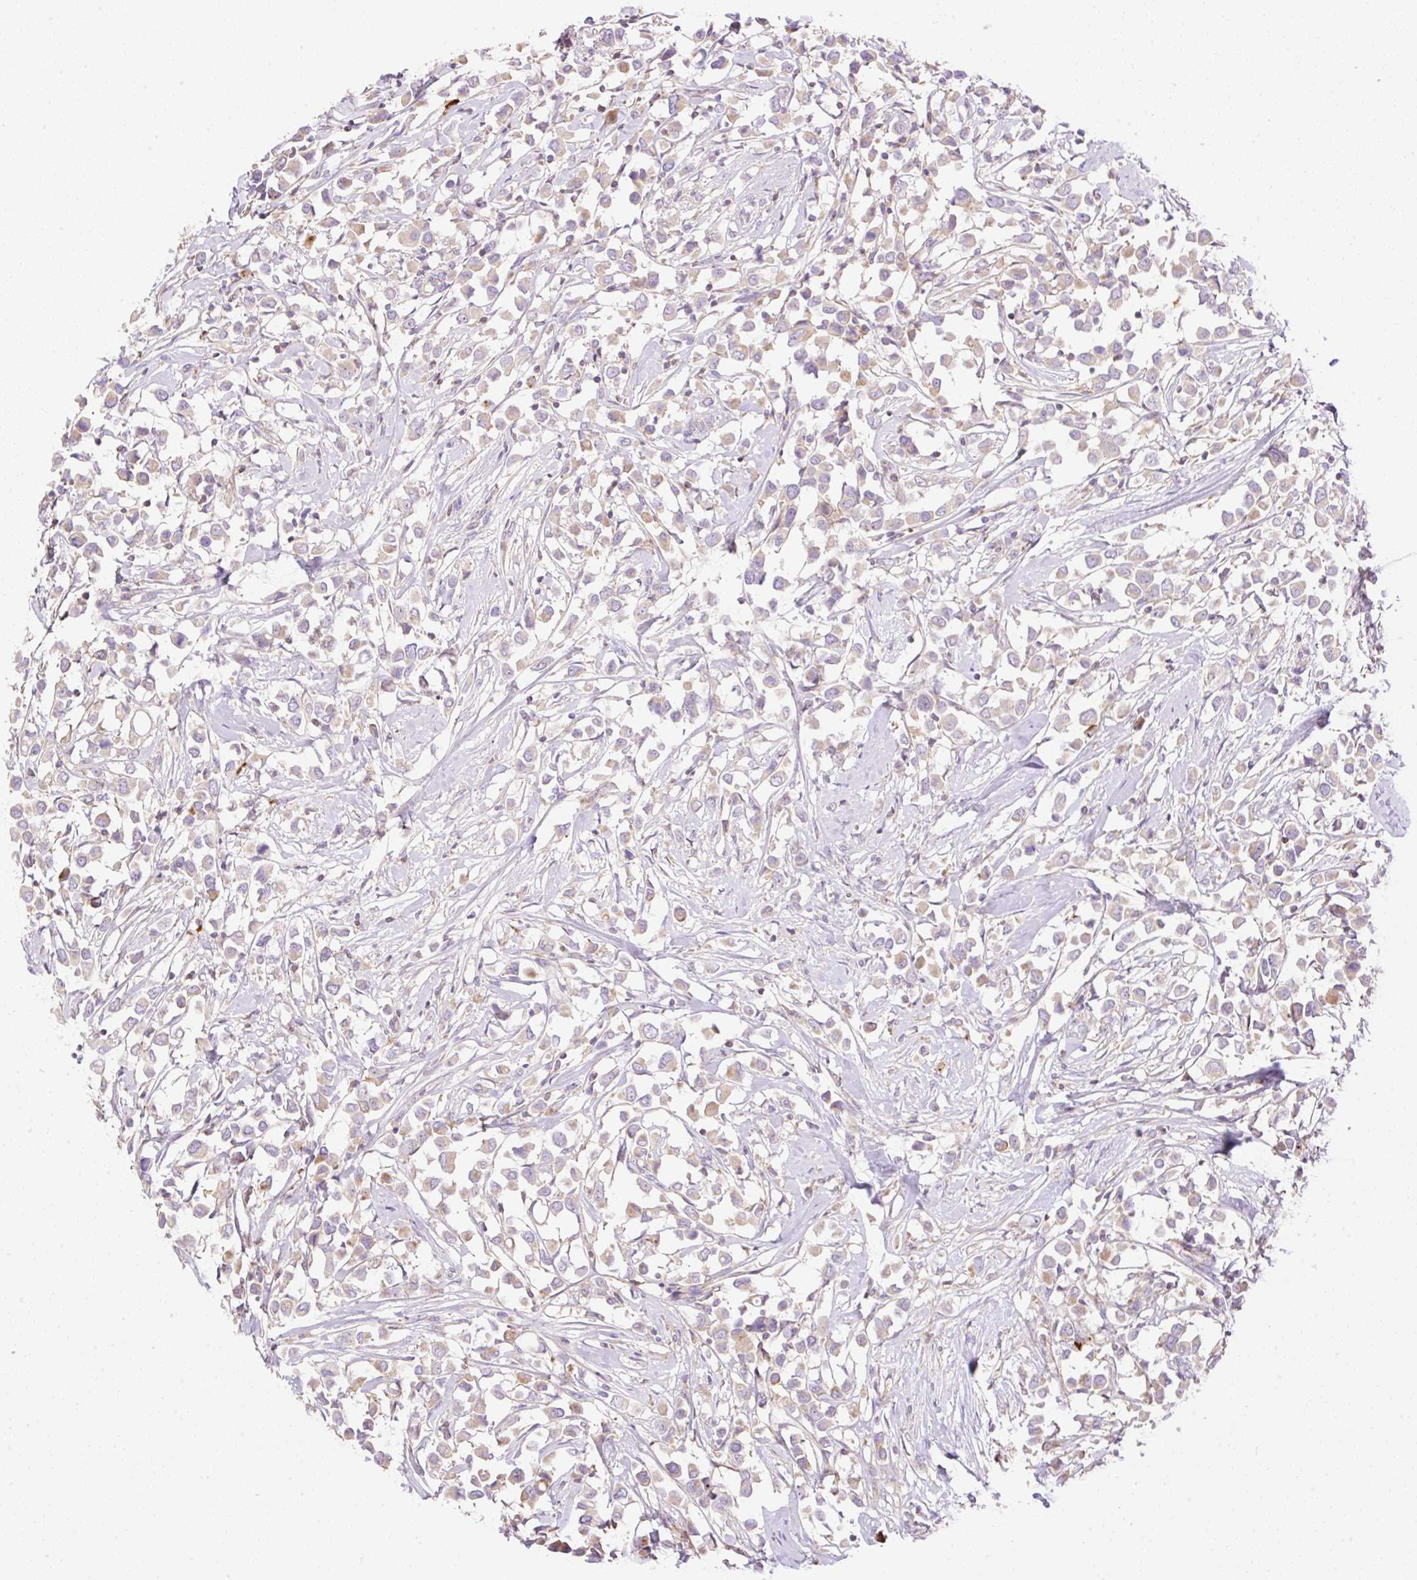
{"staining": {"intensity": "weak", "quantity": "25%-75%", "location": "cytoplasmic/membranous"}, "tissue": "breast cancer", "cell_type": "Tumor cells", "image_type": "cancer", "snomed": [{"axis": "morphology", "description": "Duct carcinoma"}, {"axis": "topography", "description": "Breast"}], "caption": "Immunohistochemical staining of human breast cancer shows weak cytoplasmic/membranous protein staining in about 25%-75% of tumor cells.", "gene": "VPS25", "patient": {"sex": "female", "age": 61}}